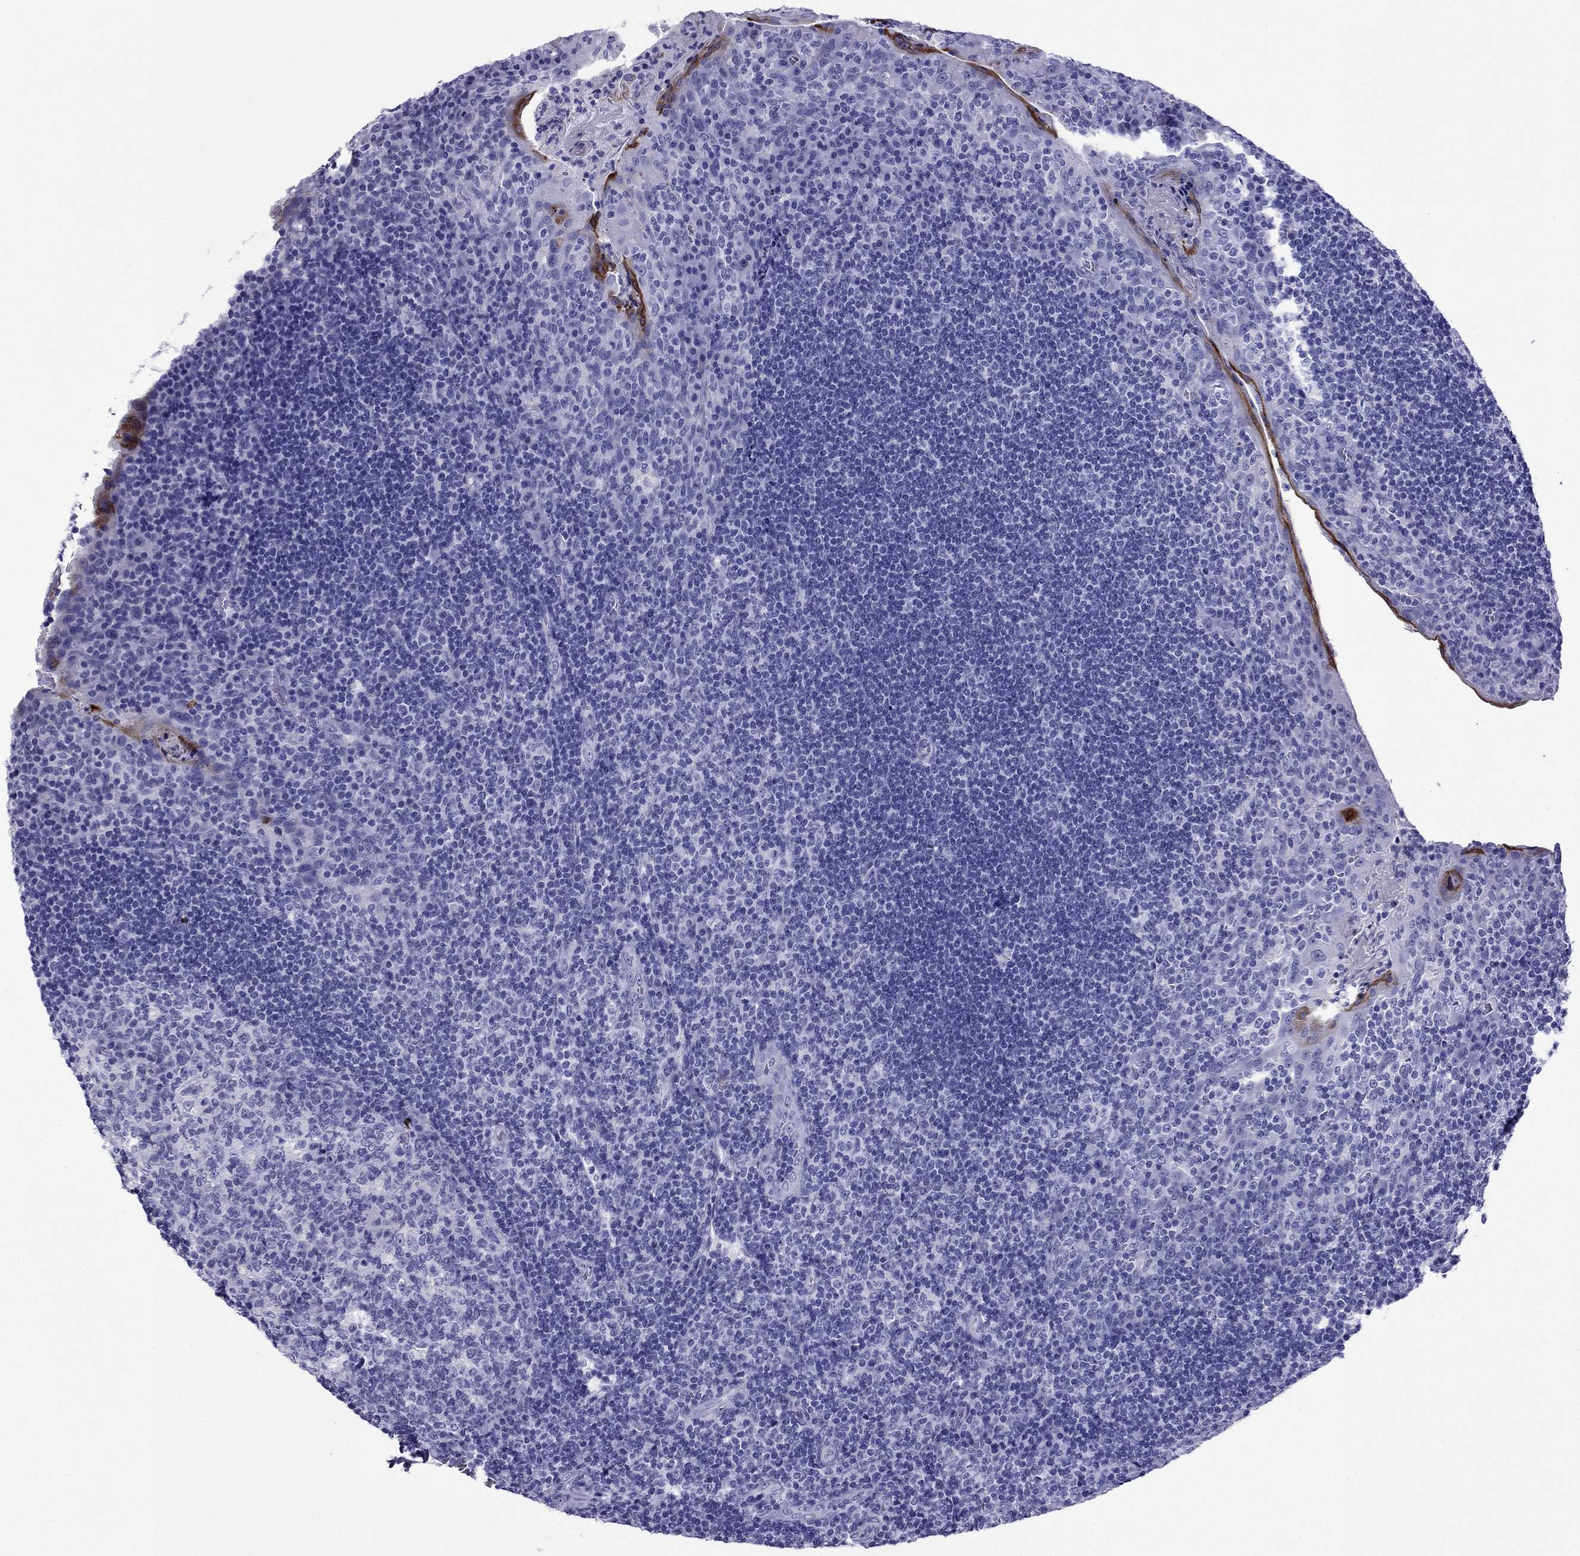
{"staining": {"intensity": "negative", "quantity": "none", "location": "none"}, "tissue": "tonsil", "cell_type": "Germinal center cells", "image_type": "normal", "snomed": [{"axis": "morphology", "description": "Normal tissue, NOS"}, {"axis": "topography", "description": "Tonsil"}], "caption": "Histopathology image shows no significant protein expression in germinal center cells of normal tonsil. (DAB (3,3'-diaminobenzidine) immunohistochemistry (IHC), high magnification).", "gene": "CRYBA1", "patient": {"sex": "male", "age": 17}}